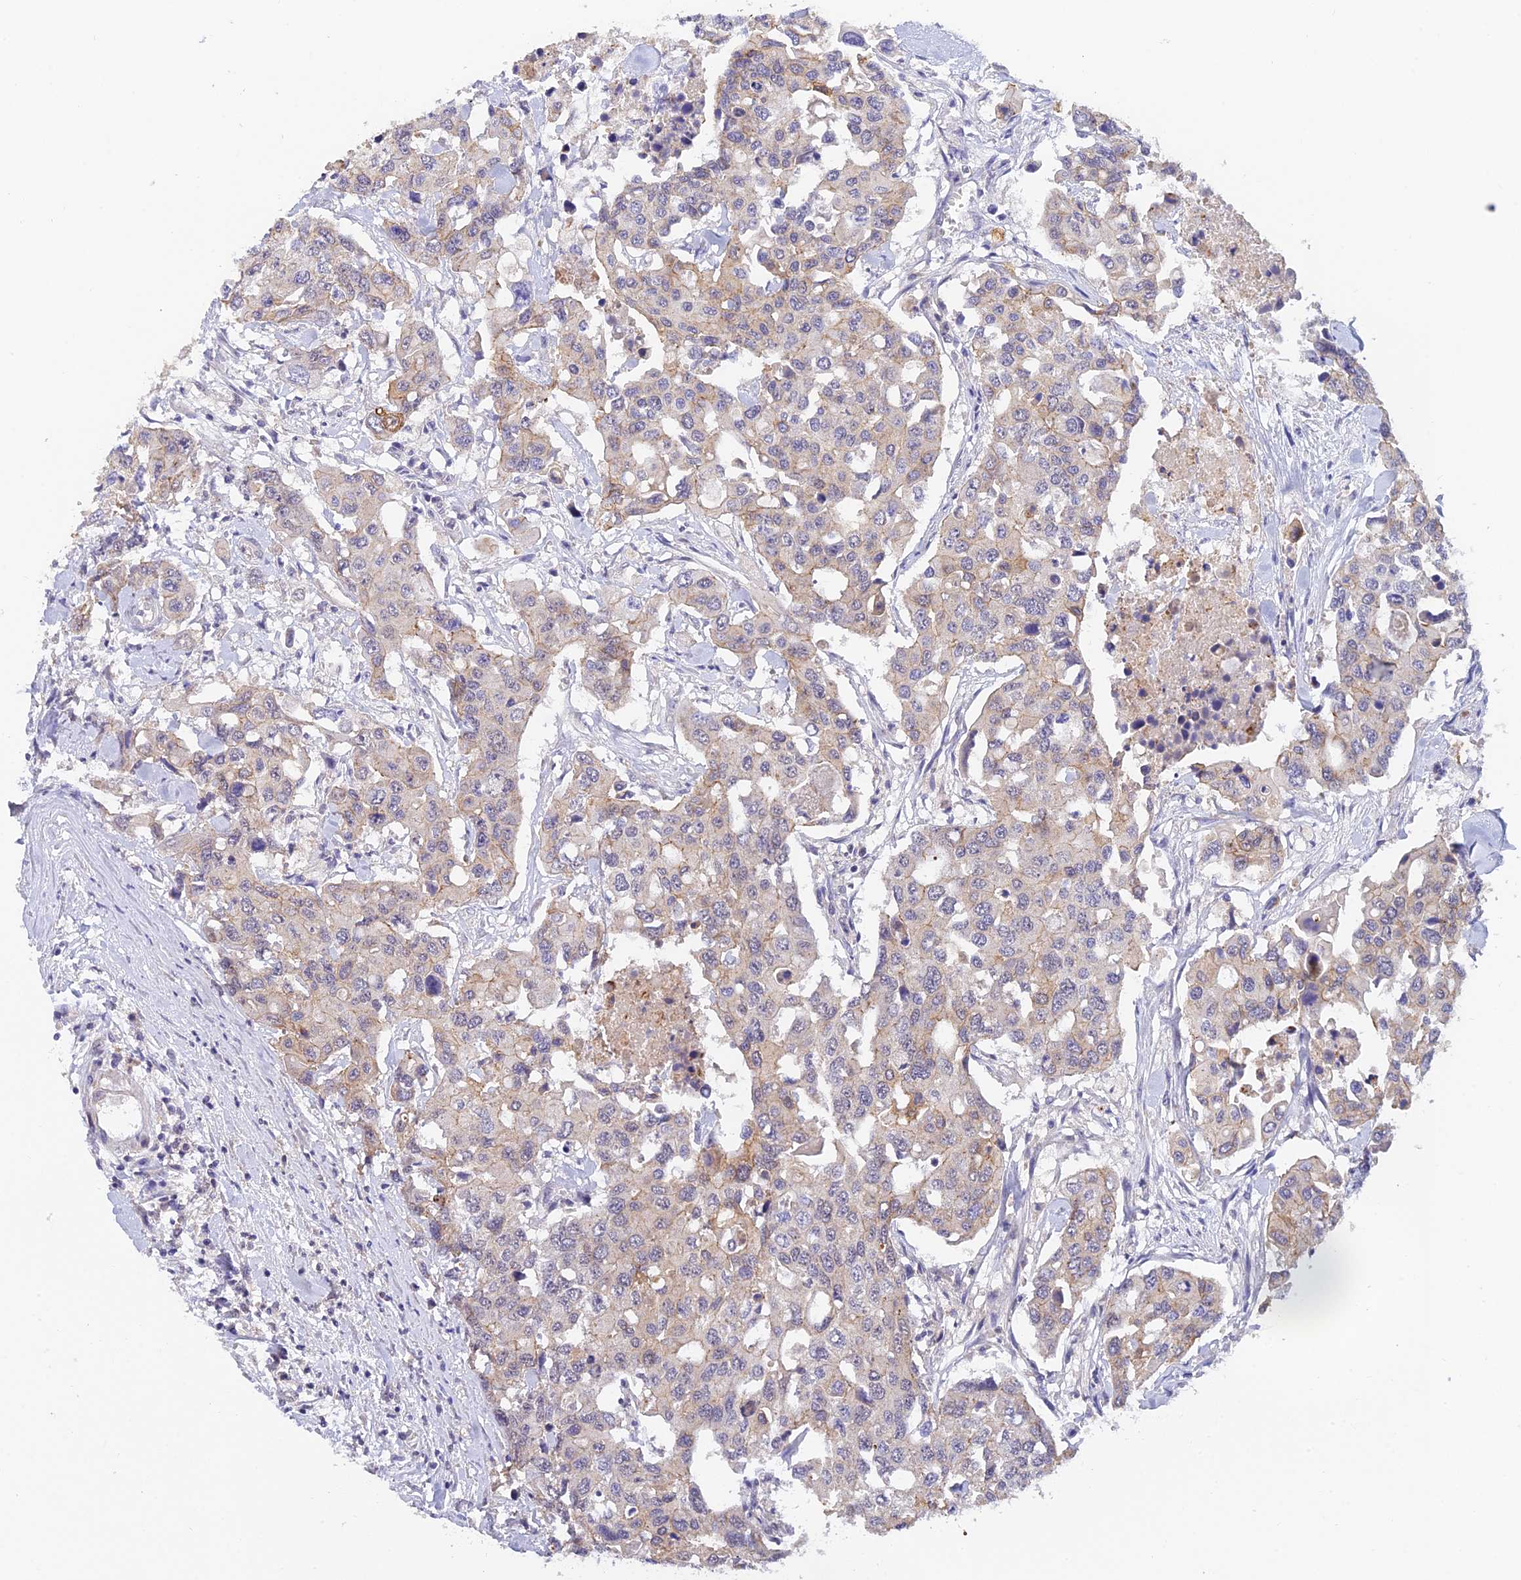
{"staining": {"intensity": "weak", "quantity": "<25%", "location": "cytoplasmic/membranous"}, "tissue": "colorectal cancer", "cell_type": "Tumor cells", "image_type": "cancer", "snomed": [{"axis": "morphology", "description": "Adenocarcinoma, NOS"}, {"axis": "topography", "description": "Colon"}], "caption": "Immunohistochemical staining of colorectal cancer reveals no significant positivity in tumor cells. (DAB (3,3'-diaminobenzidine) immunohistochemistry visualized using brightfield microscopy, high magnification).", "gene": "HOXB1", "patient": {"sex": "male", "age": 77}}